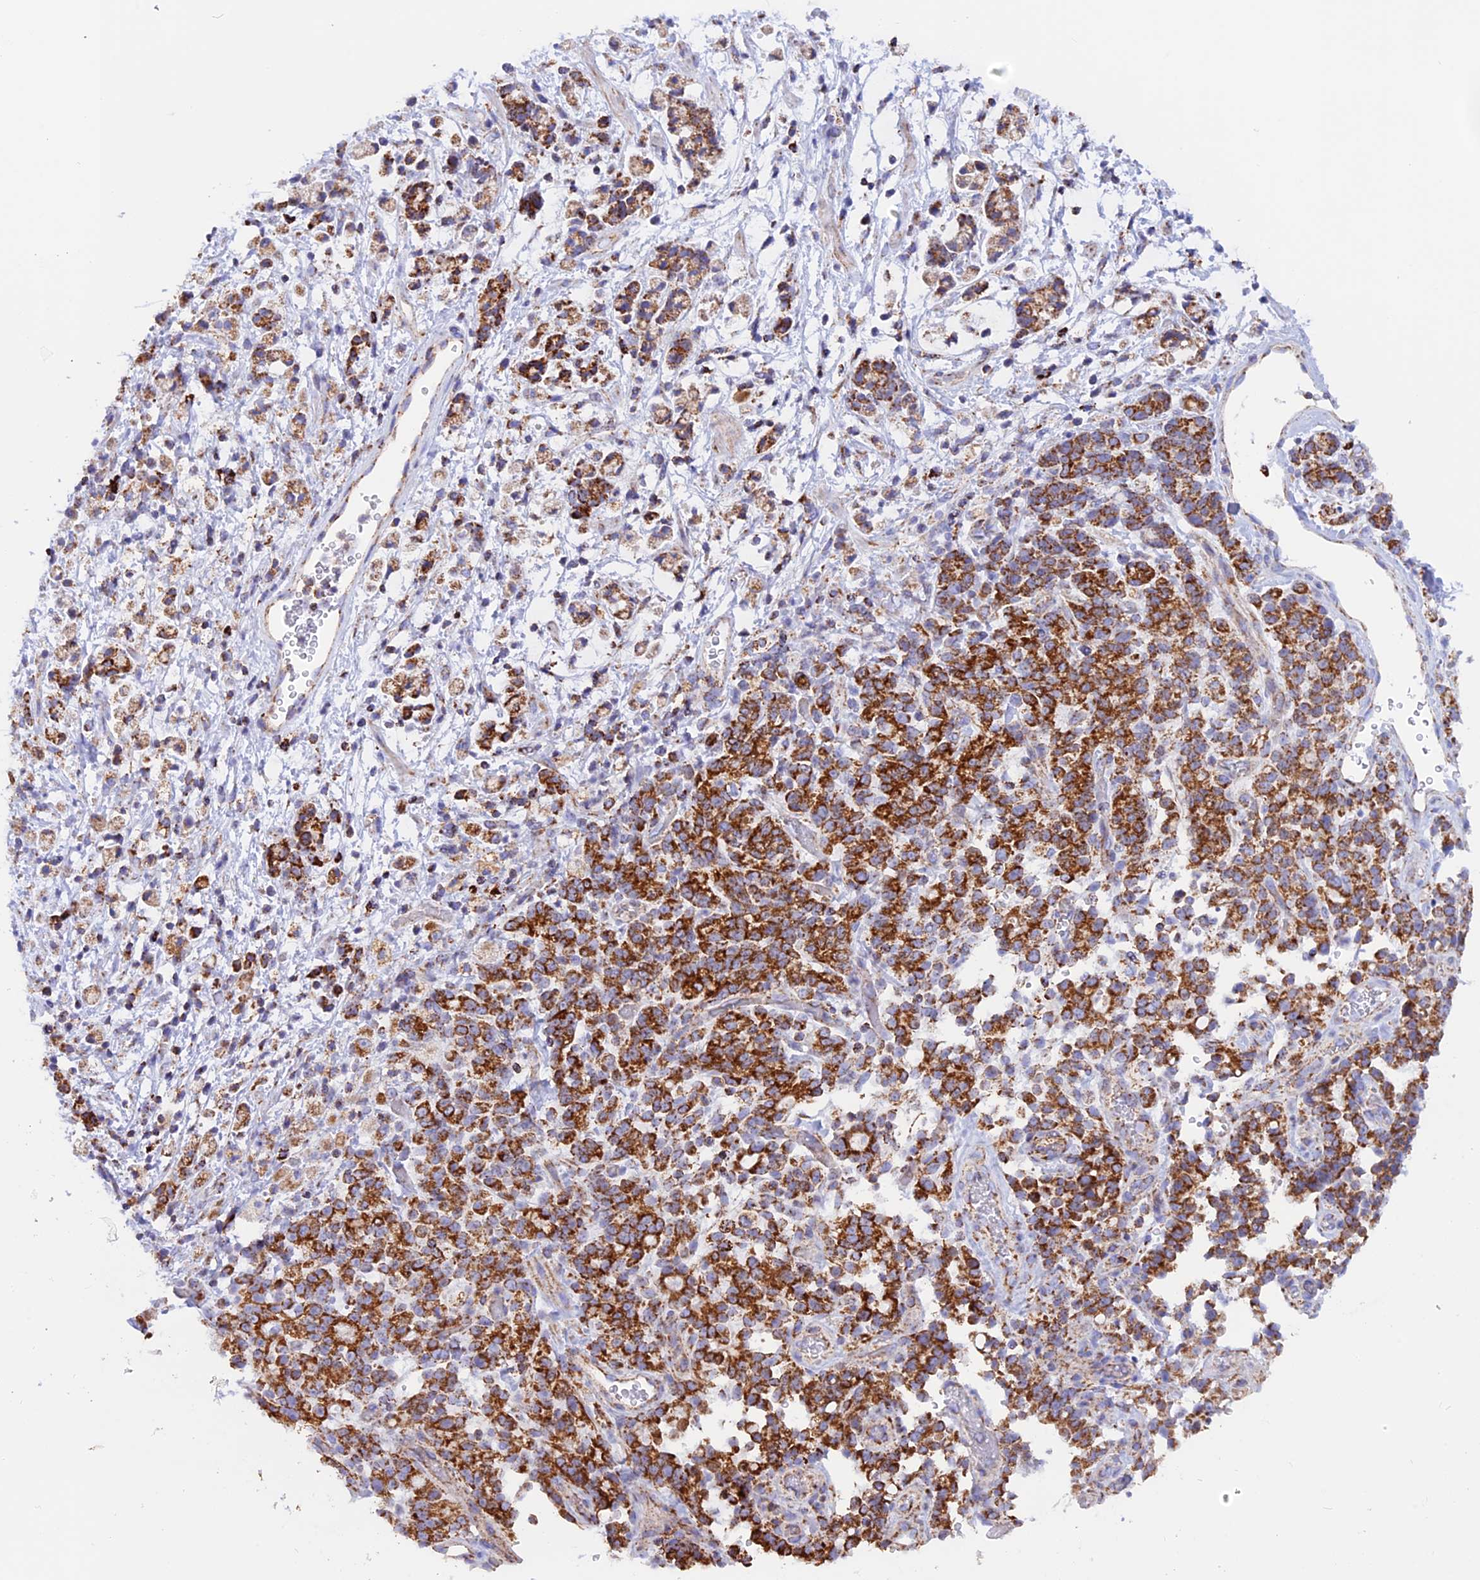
{"staining": {"intensity": "strong", "quantity": ">75%", "location": "cytoplasmic/membranous"}, "tissue": "stomach cancer", "cell_type": "Tumor cells", "image_type": "cancer", "snomed": [{"axis": "morphology", "description": "Adenocarcinoma, NOS"}, {"axis": "topography", "description": "Stomach"}], "caption": "Approximately >75% of tumor cells in stomach cancer (adenocarcinoma) display strong cytoplasmic/membranous protein expression as visualized by brown immunohistochemical staining.", "gene": "GCDH", "patient": {"sex": "female", "age": 60}}